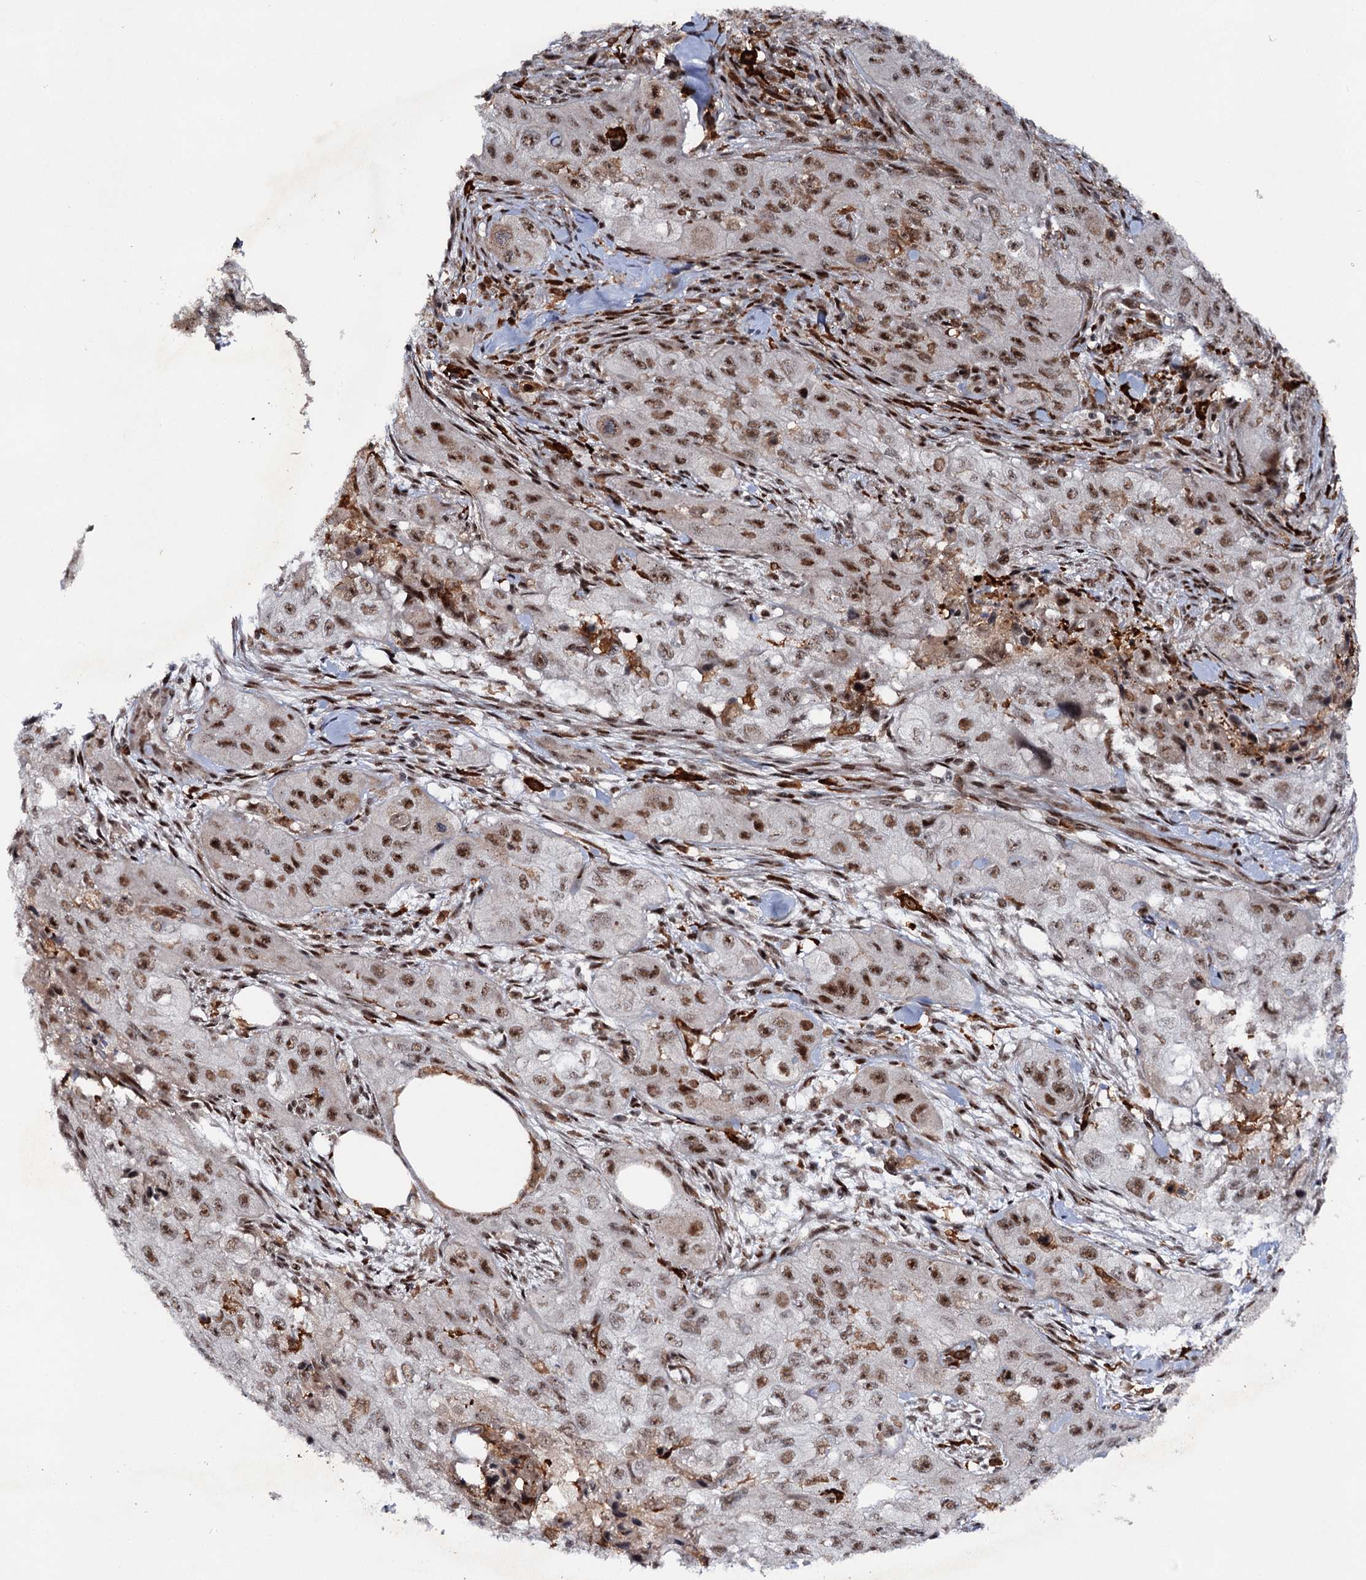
{"staining": {"intensity": "moderate", "quantity": ">75%", "location": "nuclear"}, "tissue": "skin cancer", "cell_type": "Tumor cells", "image_type": "cancer", "snomed": [{"axis": "morphology", "description": "Squamous cell carcinoma, NOS"}, {"axis": "topography", "description": "Skin"}, {"axis": "topography", "description": "Subcutis"}], "caption": "Immunohistochemical staining of human skin squamous cell carcinoma reveals medium levels of moderate nuclear protein expression in about >75% of tumor cells.", "gene": "BUD13", "patient": {"sex": "male", "age": 73}}